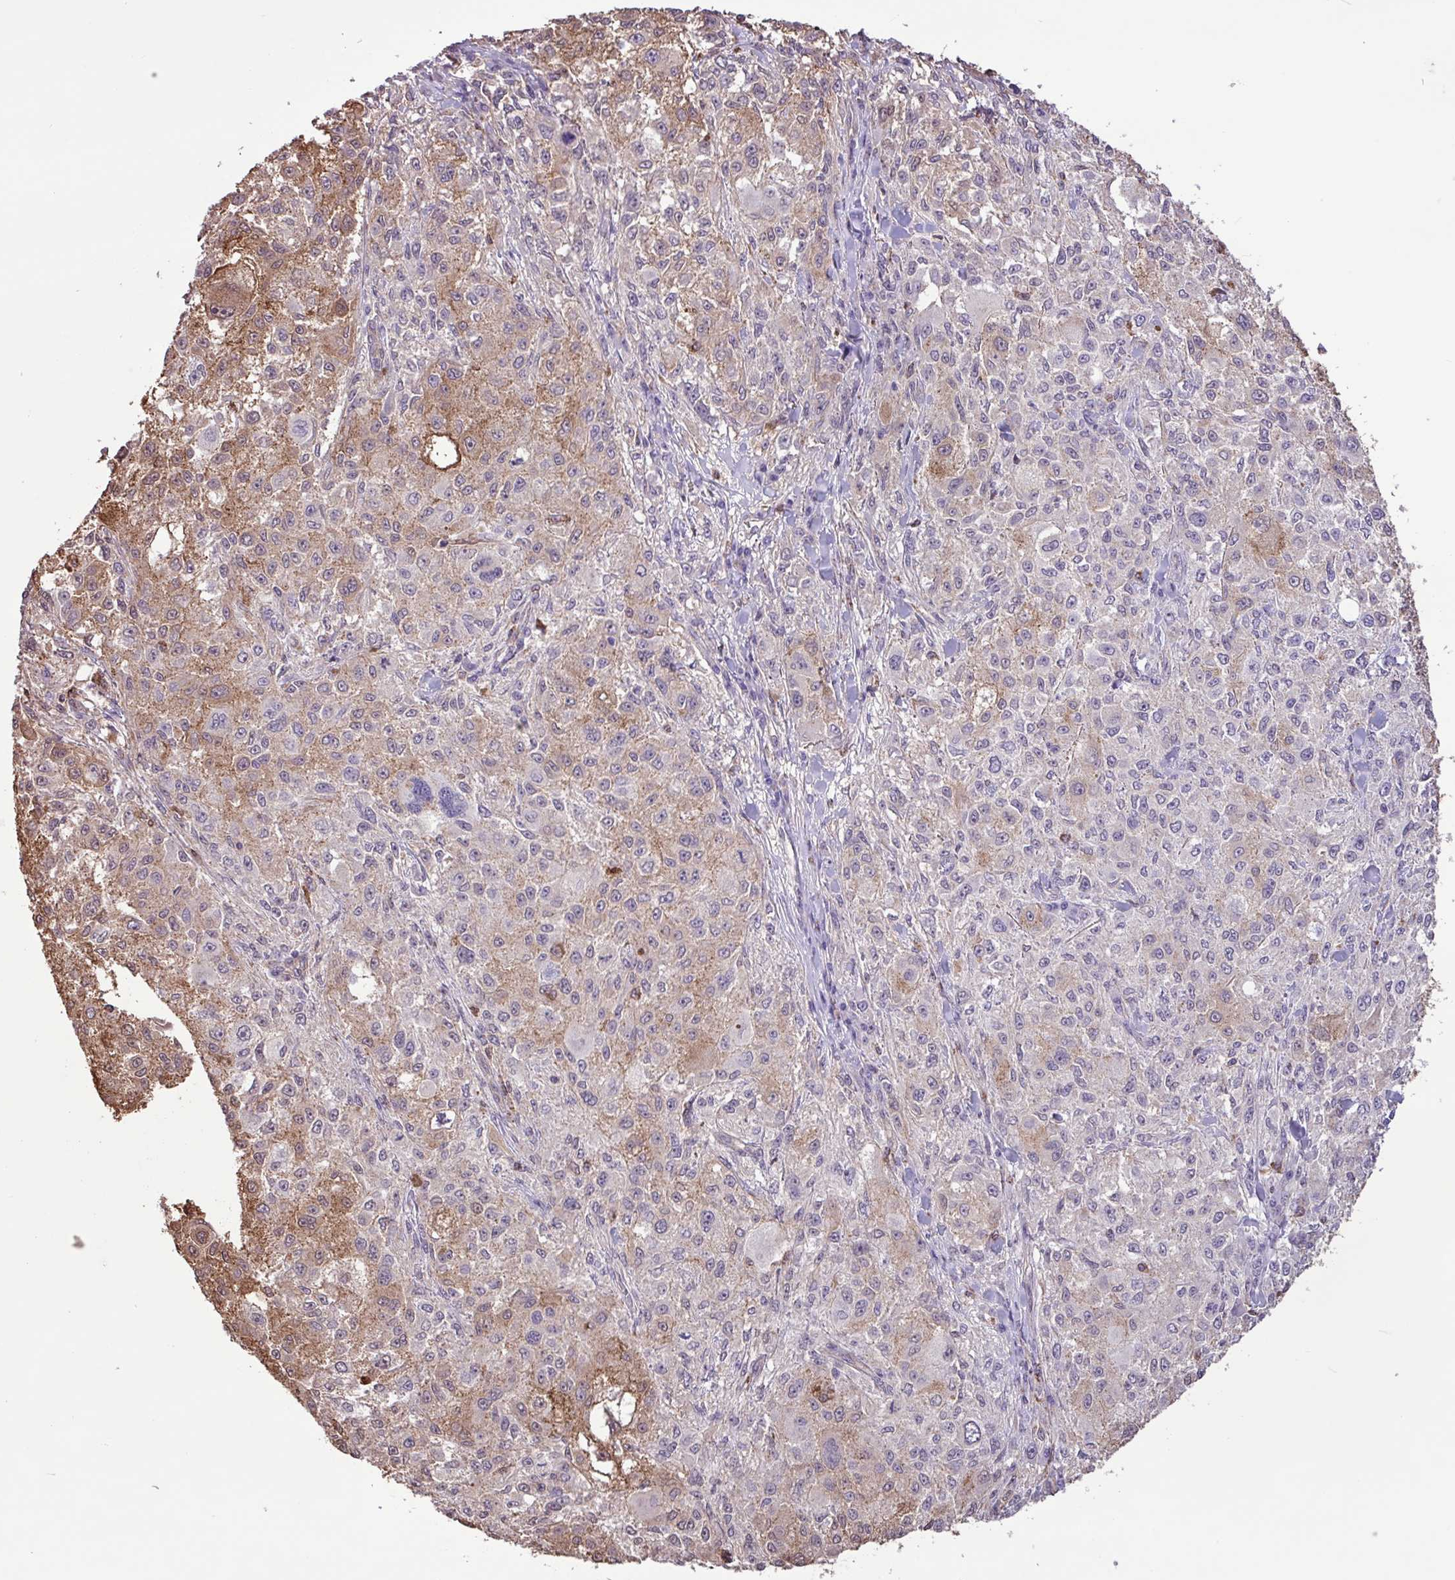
{"staining": {"intensity": "moderate", "quantity": "<25%", "location": "cytoplasmic/membranous"}, "tissue": "melanoma", "cell_type": "Tumor cells", "image_type": "cancer", "snomed": [{"axis": "morphology", "description": "Necrosis, NOS"}, {"axis": "morphology", "description": "Malignant melanoma, NOS"}, {"axis": "topography", "description": "Skin"}], "caption": "Malignant melanoma tissue displays moderate cytoplasmic/membranous expression in approximately <25% of tumor cells, visualized by immunohistochemistry.", "gene": "CHST11", "patient": {"sex": "female", "age": 87}}